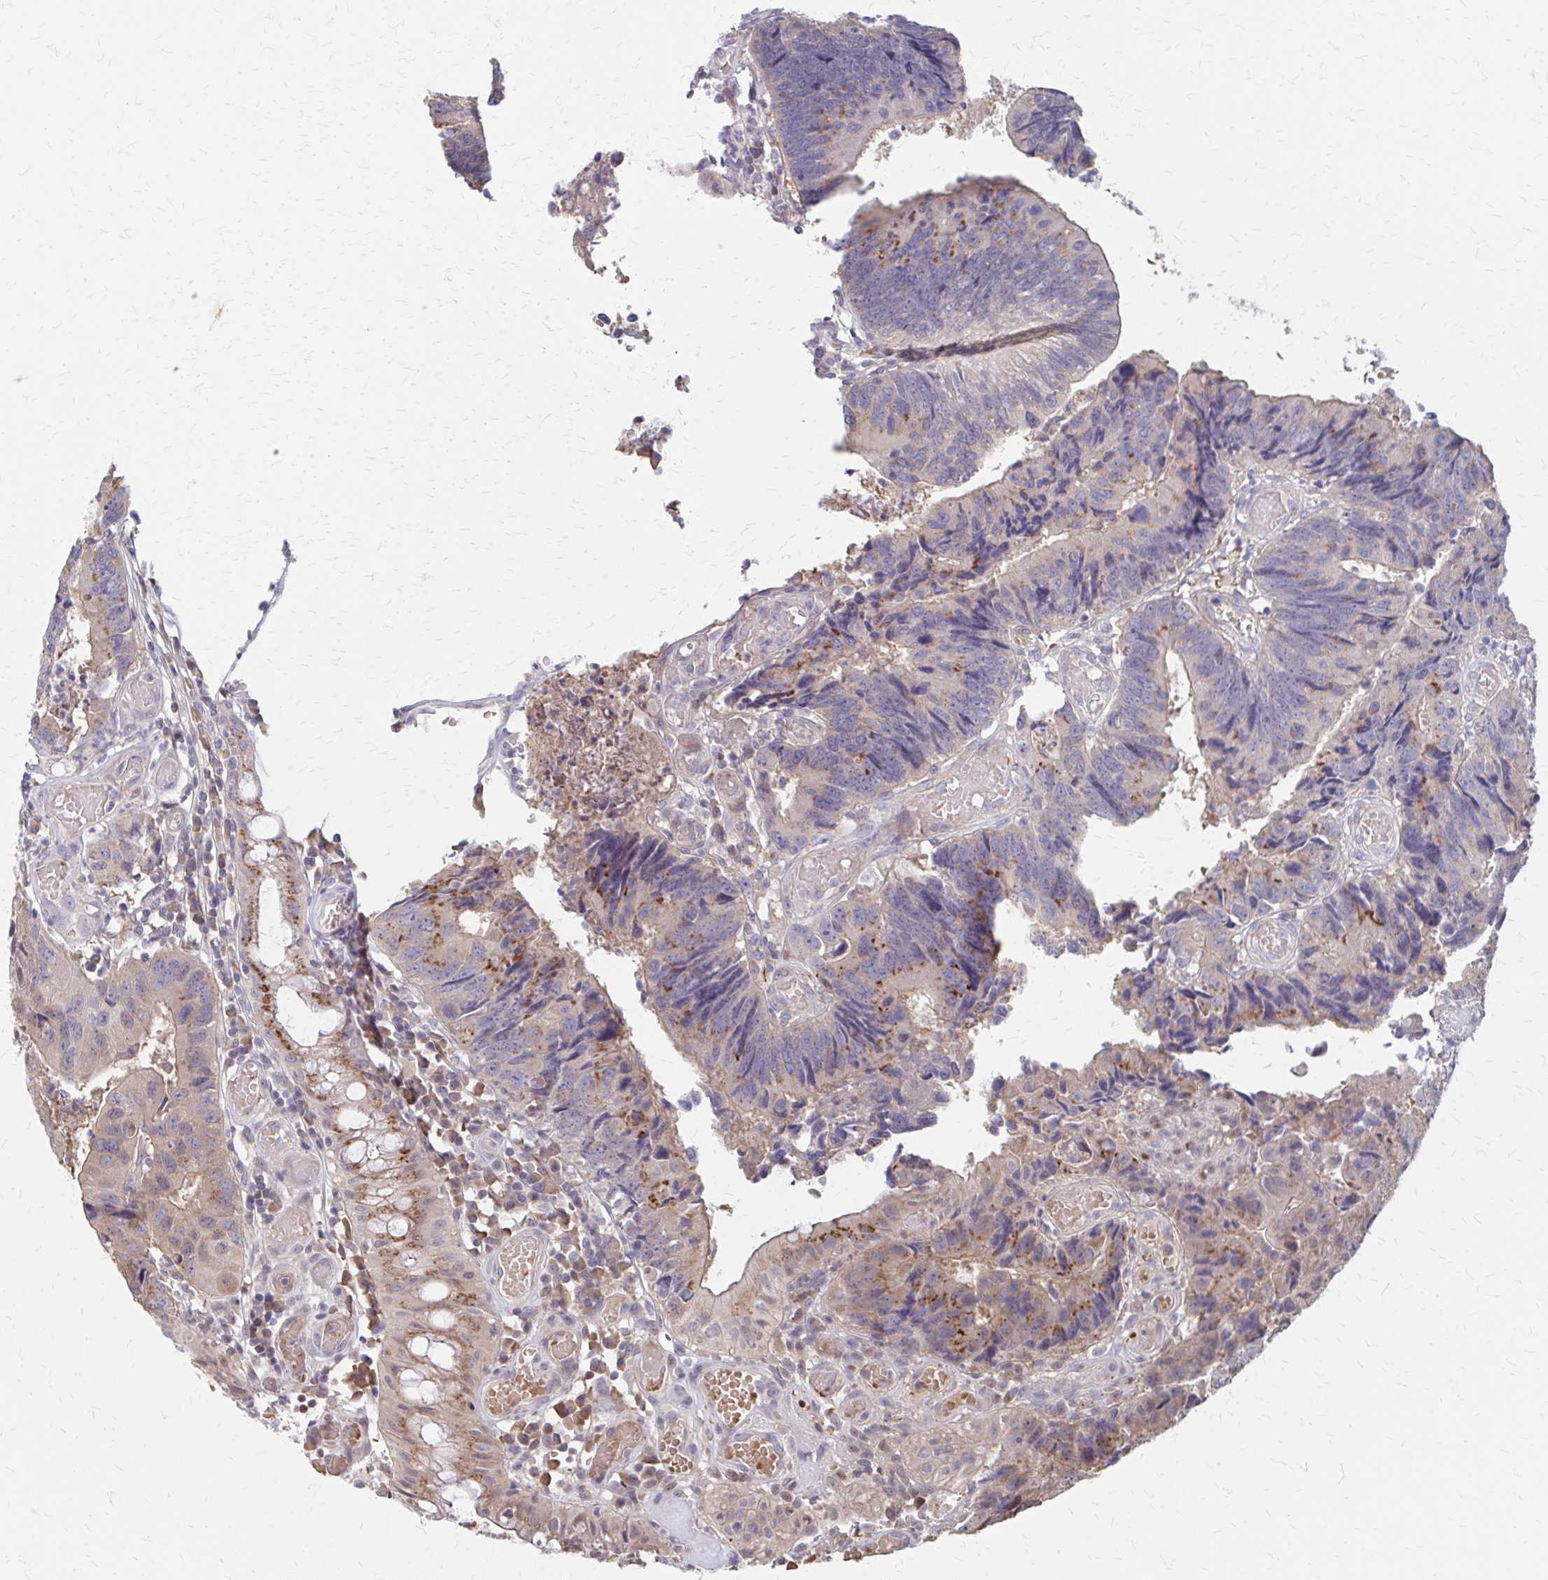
{"staining": {"intensity": "moderate", "quantity": "<25%", "location": "cytoplasmic/membranous"}, "tissue": "colorectal cancer", "cell_type": "Tumor cells", "image_type": "cancer", "snomed": [{"axis": "morphology", "description": "Adenocarcinoma, NOS"}, {"axis": "topography", "description": "Colon"}], "caption": "Colorectal cancer was stained to show a protein in brown. There is low levels of moderate cytoplasmic/membranous staining in about <25% of tumor cells. (DAB (3,3'-diaminobenzidine) IHC, brown staining for protein, blue staining for nuclei).", "gene": "IFI44L", "patient": {"sex": "female", "age": 67}}